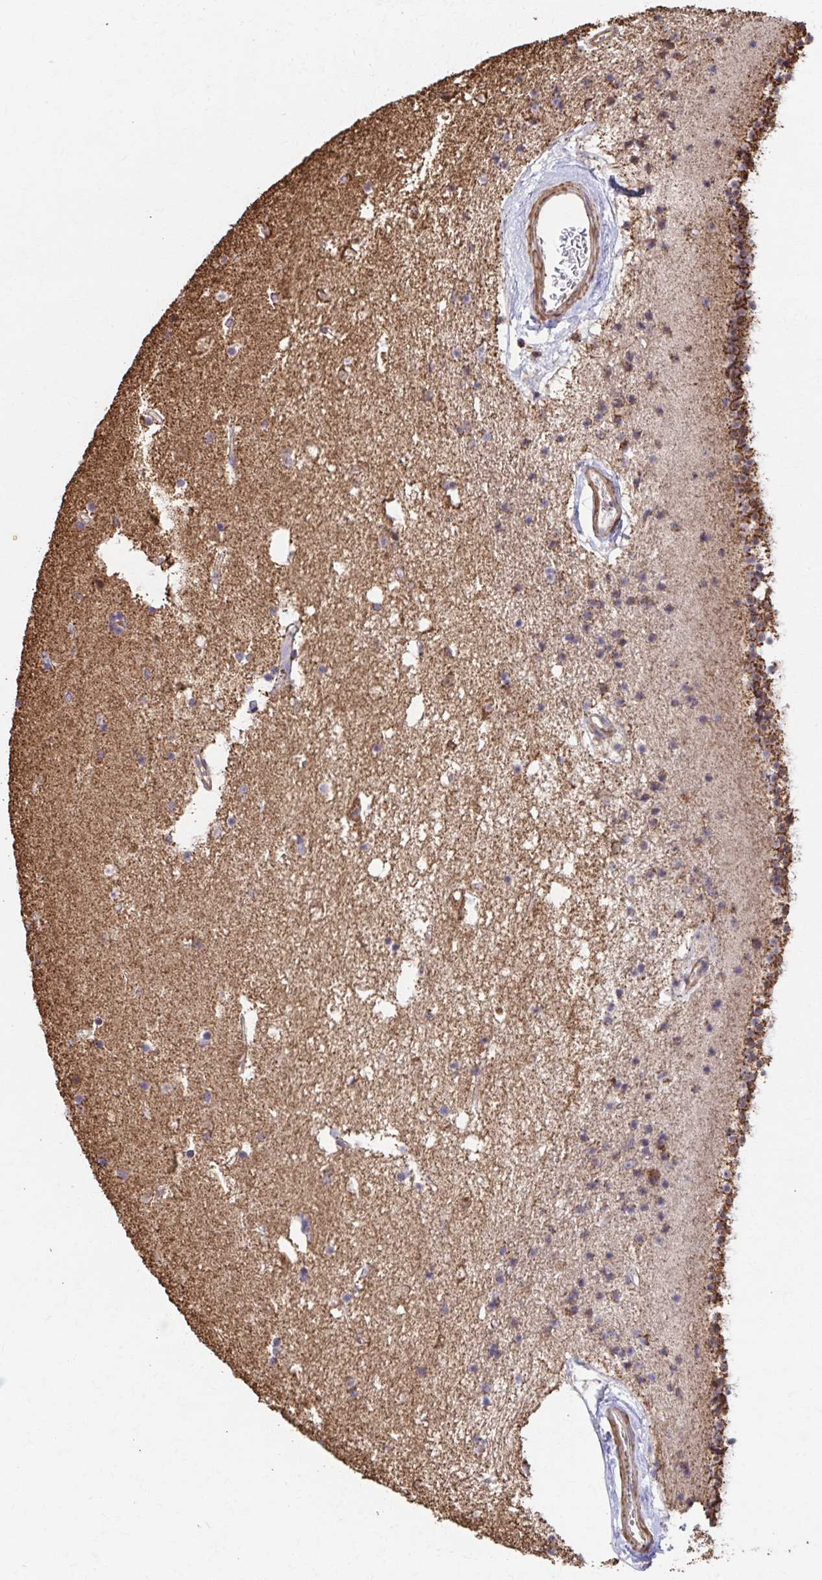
{"staining": {"intensity": "negative", "quantity": "none", "location": "none"}, "tissue": "caudate", "cell_type": "Glial cells", "image_type": "normal", "snomed": [{"axis": "morphology", "description": "Normal tissue, NOS"}, {"axis": "topography", "description": "Lateral ventricle wall"}], "caption": "Histopathology image shows no protein expression in glial cells of benign caudate. (DAB (3,3'-diaminobenzidine) immunohistochemistry visualized using brightfield microscopy, high magnification).", "gene": "KLHL34", "patient": {"sex": "female", "age": 71}}